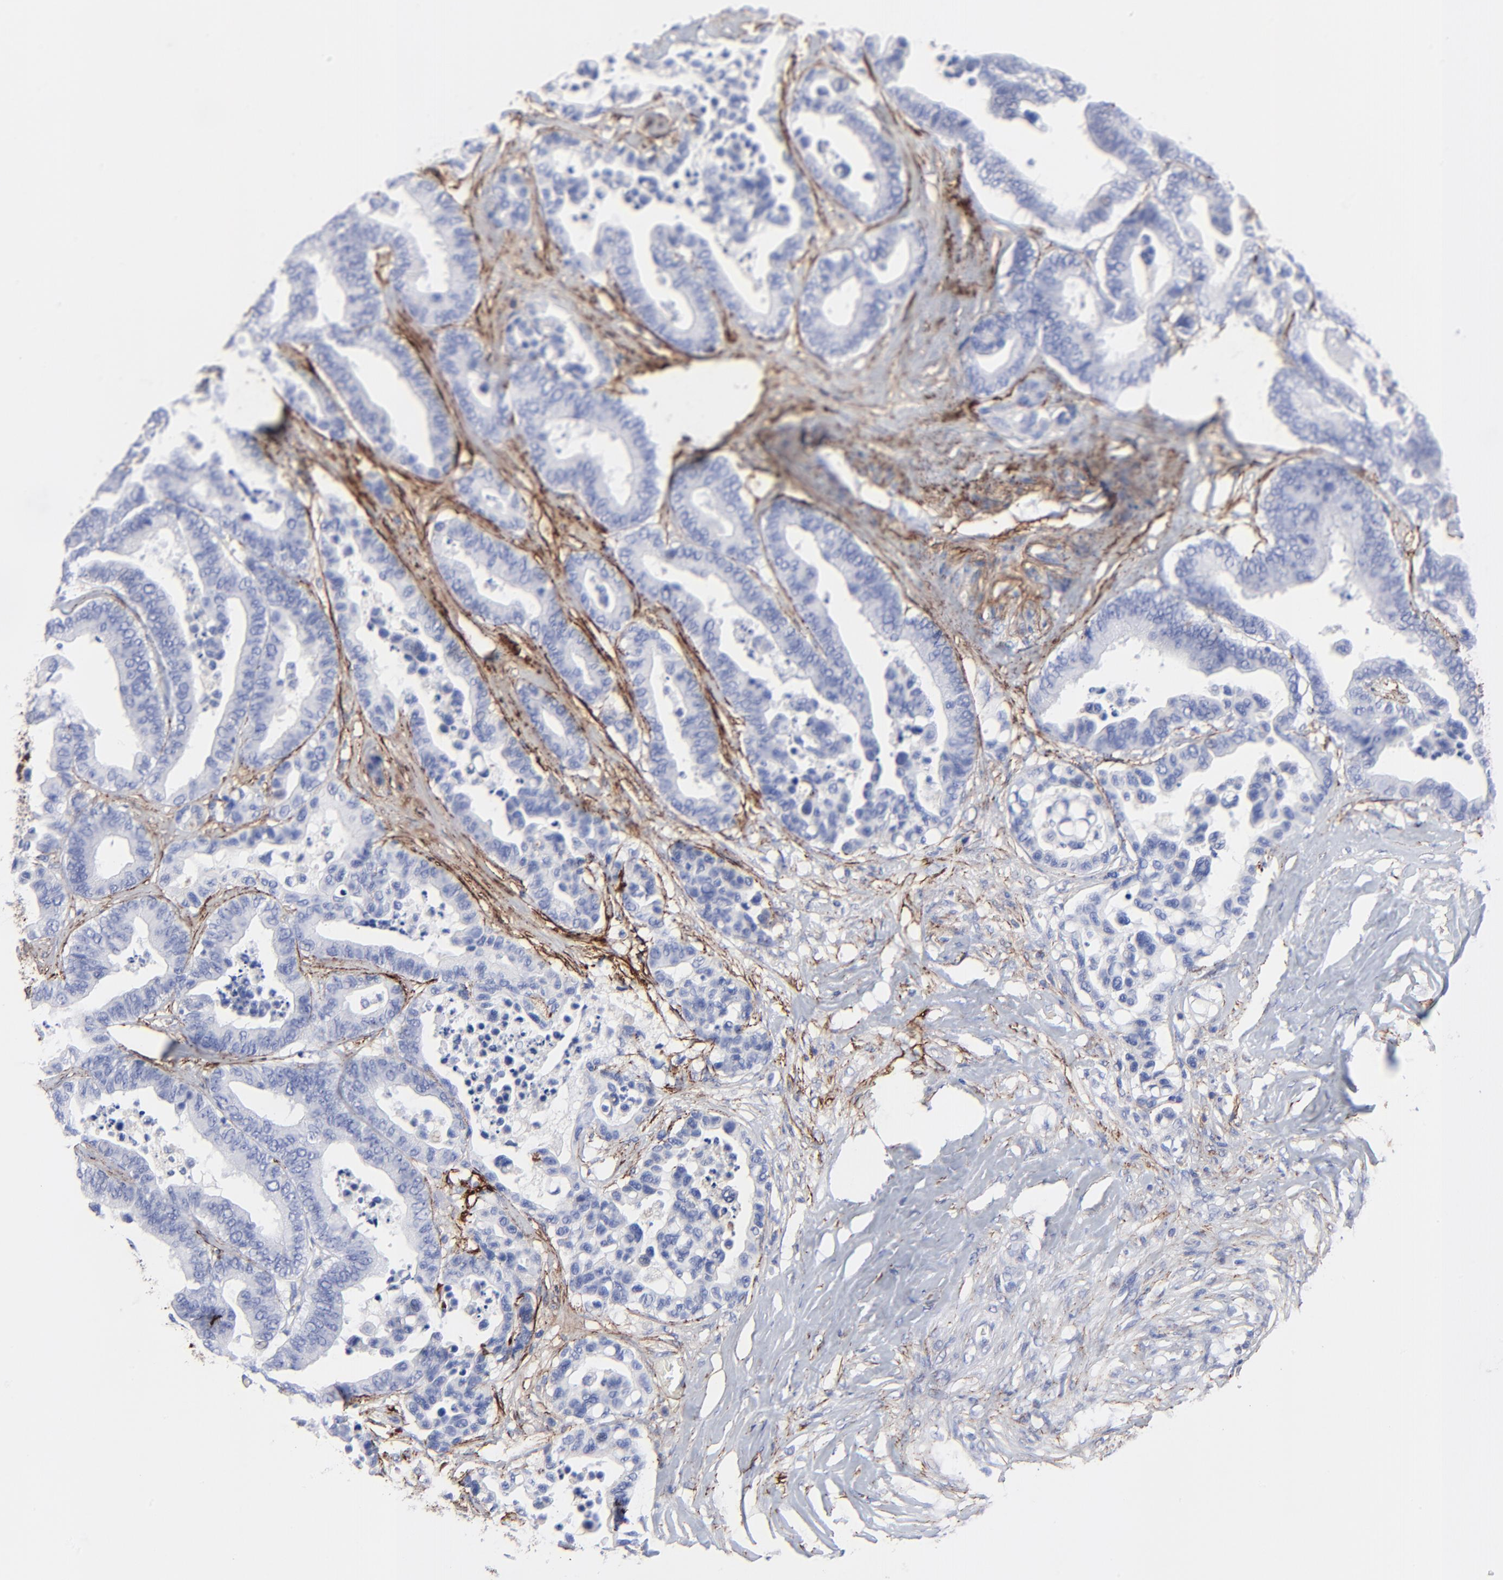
{"staining": {"intensity": "negative", "quantity": "none", "location": "none"}, "tissue": "colorectal cancer", "cell_type": "Tumor cells", "image_type": "cancer", "snomed": [{"axis": "morphology", "description": "Adenocarcinoma, NOS"}, {"axis": "topography", "description": "Colon"}], "caption": "Tumor cells are negative for protein expression in human colorectal adenocarcinoma. (Brightfield microscopy of DAB (3,3'-diaminobenzidine) immunohistochemistry (IHC) at high magnification).", "gene": "FBLN2", "patient": {"sex": "male", "age": 82}}